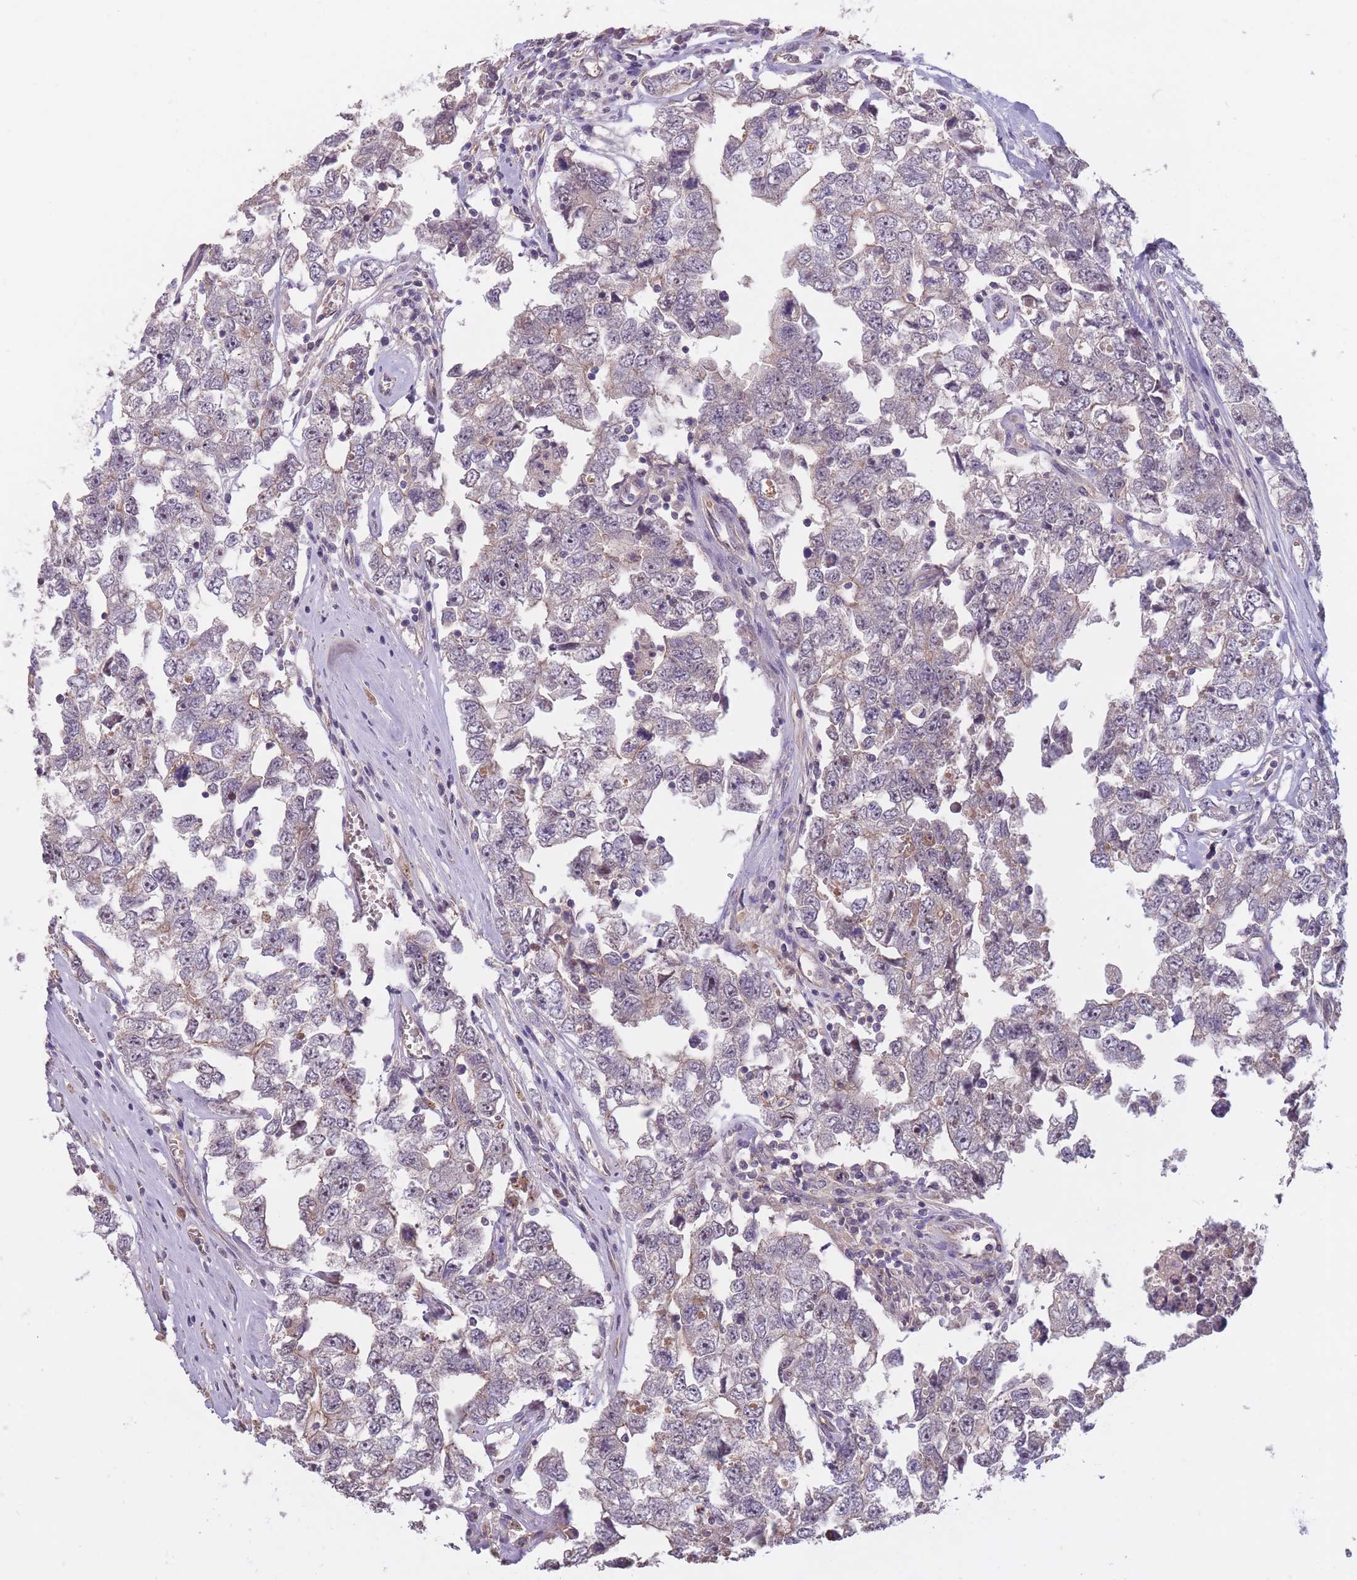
{"staining": {"intensity": "weak", "quantity": "<25%", "location": "nuclear"}, "tissue": "testis cancer", "cell_type": "Tumor cells", "image_type": "cancer", "snomed": [{"axis": "morphology", "description": "Carcinoma, Embryonal, NOS"}, {"axis": "topography", "description": "Testis"}], "caption": "This photomicrograph is of testis cancer stained with IHC to label a protein in brown with the nuclei are counter-stained blue. There is no staining in tumor cells.", "gene": "KIAA1755", "patient": {"sex": "male", "age": 22}}